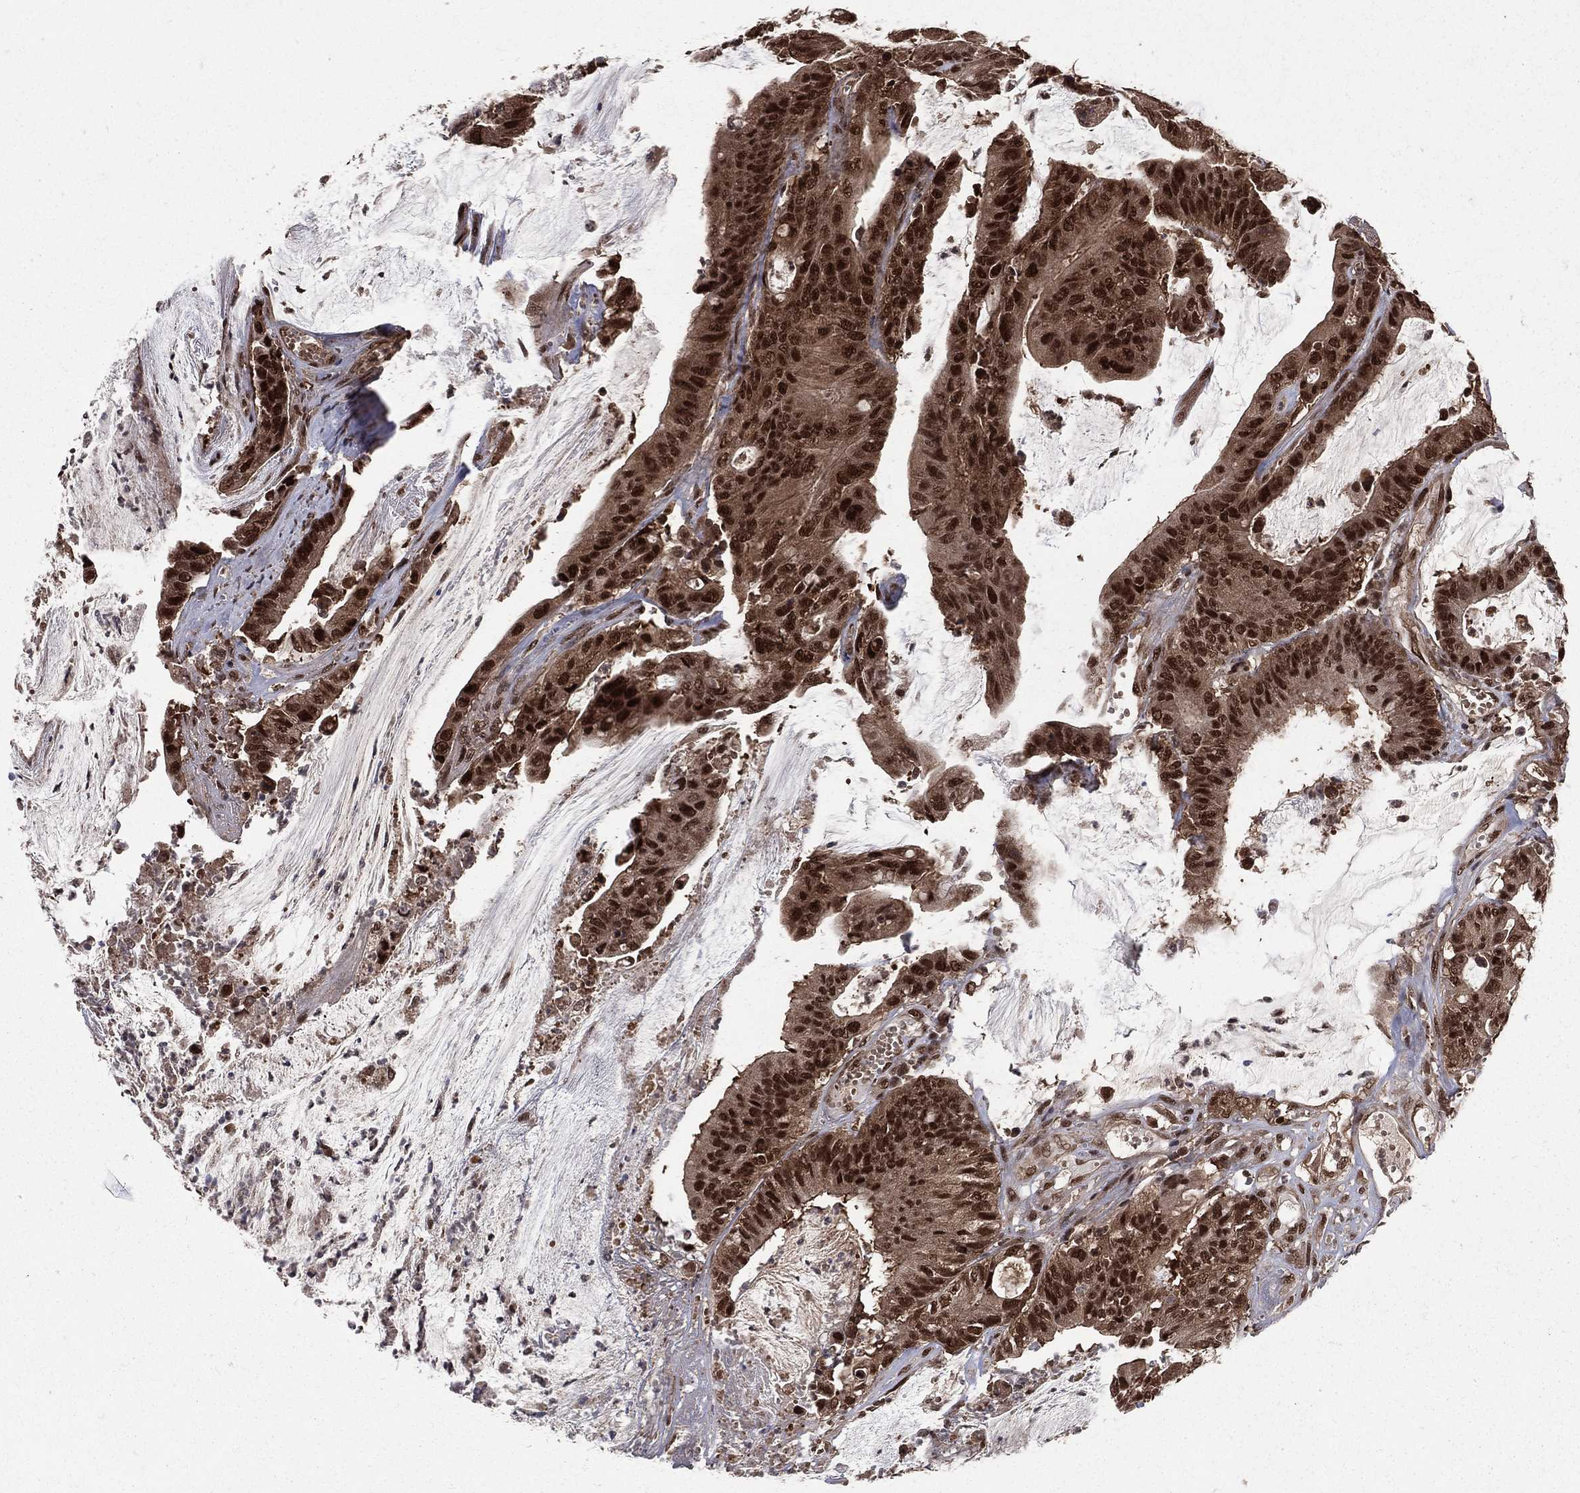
{"staining": {"intensity": "strong", "quantity": ">75%", "location": "cytoplasmic/membranous,nuclear"}, "tissue": "colorectal cancer", "cell_type": "Tumor cells", "image_type": "cancer", "snomed": [{"axis": "morphology", "description": "Adenocarcinoma, NOS"}, {"axis": "topography", "description": "Colon"}], "caption": "This is an image of immunohistochemistry staining of colorectal cancer, which shows strong positivity in the cytoplasmic/membranous and nuclear of tumor cells.", "gene": "COPS4", "patient": {"sex": "female", "age": 69}}